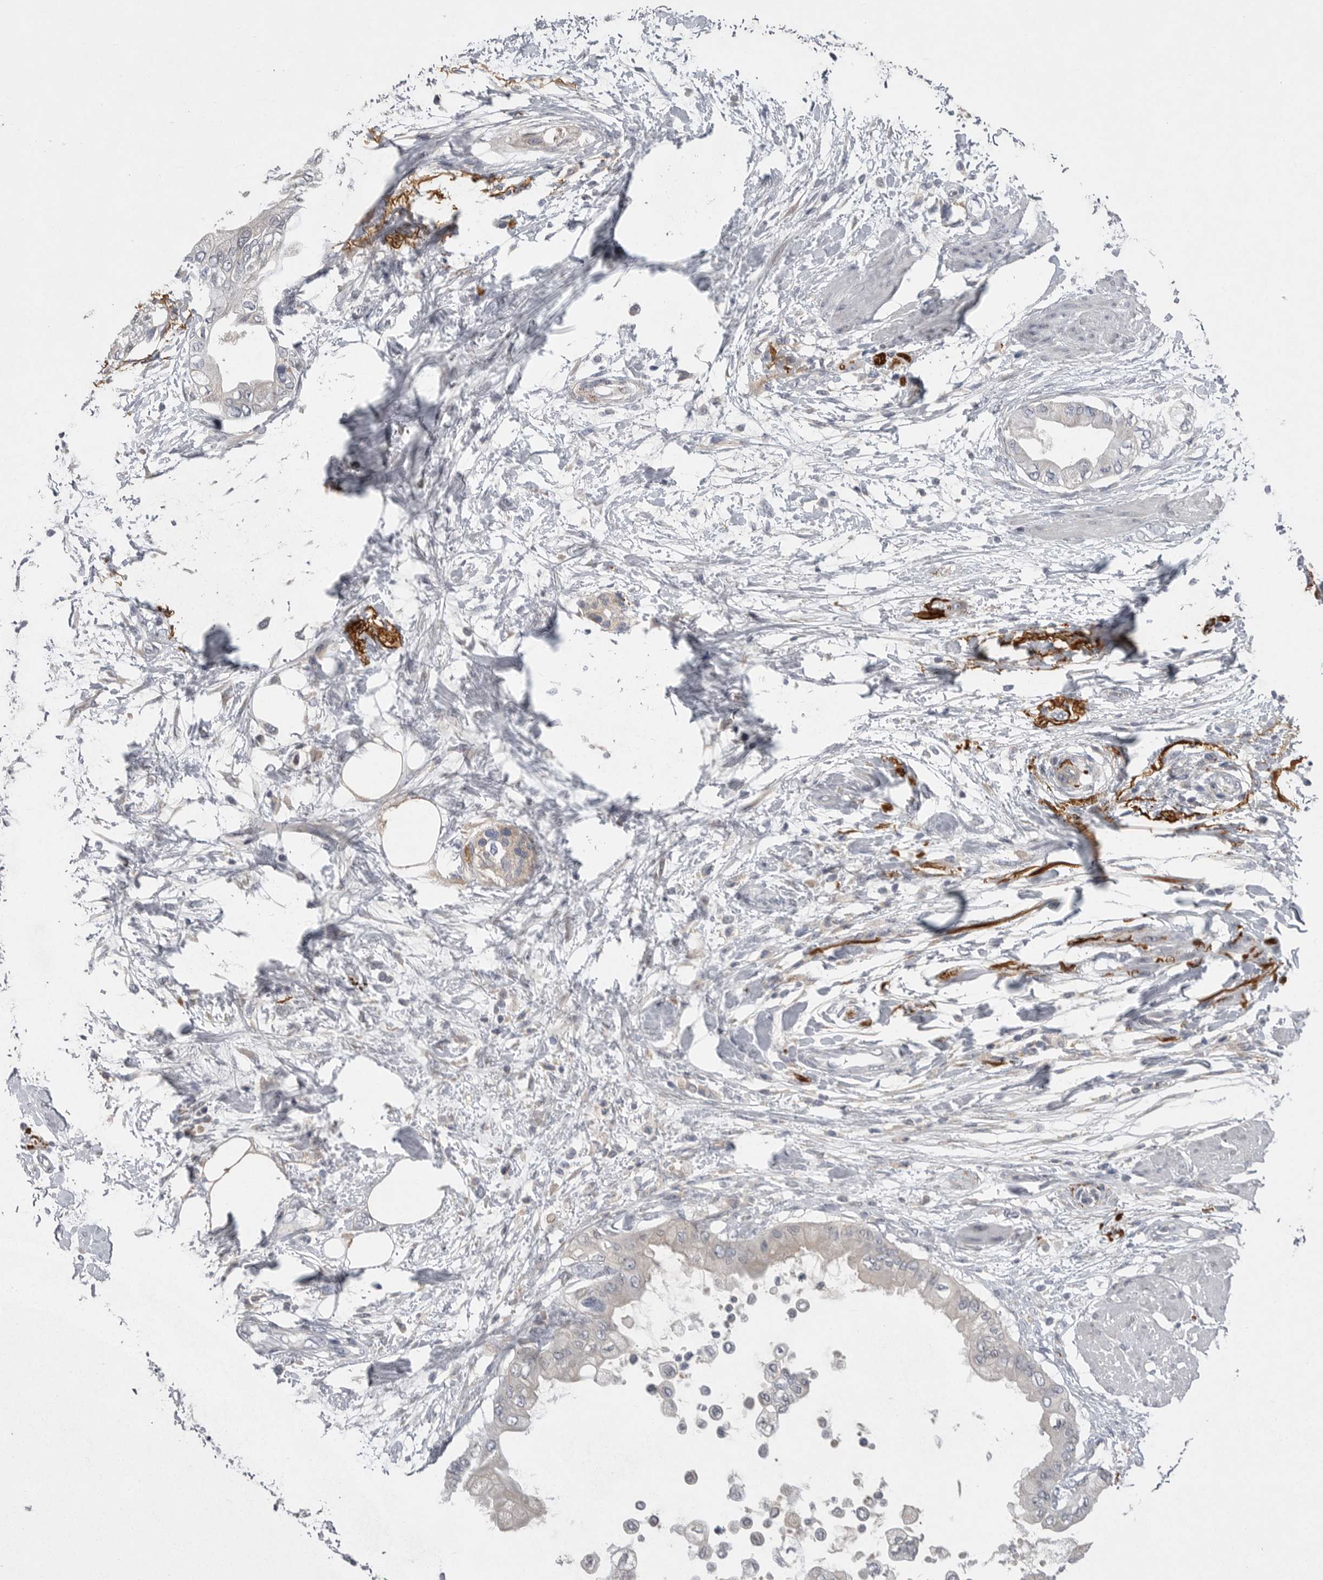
{"staining": {"intensity": "negative", "quantity": "none", "location": "none"}, "tissue": "pancreatic cancer", "cell_type": "Tumor cells", "image_type": "cancer", "snomed": [{"axis": "morphology", "description": "Normal tissue, NOS"}, {"axis": "morphology", "description": "Adenocarcinoma, NOS"}, {"axis": "topography", "description": "Pancreas"}, {"axis": "topography", "description": "Duodenum"}], "caption": "Human pancreatic cancer (adenocarcinoma) stained for a protein using IHC reveals no positivity in tumor cells.", "gene": "CRP", "patient": {"sex": "female", "age": 60}}